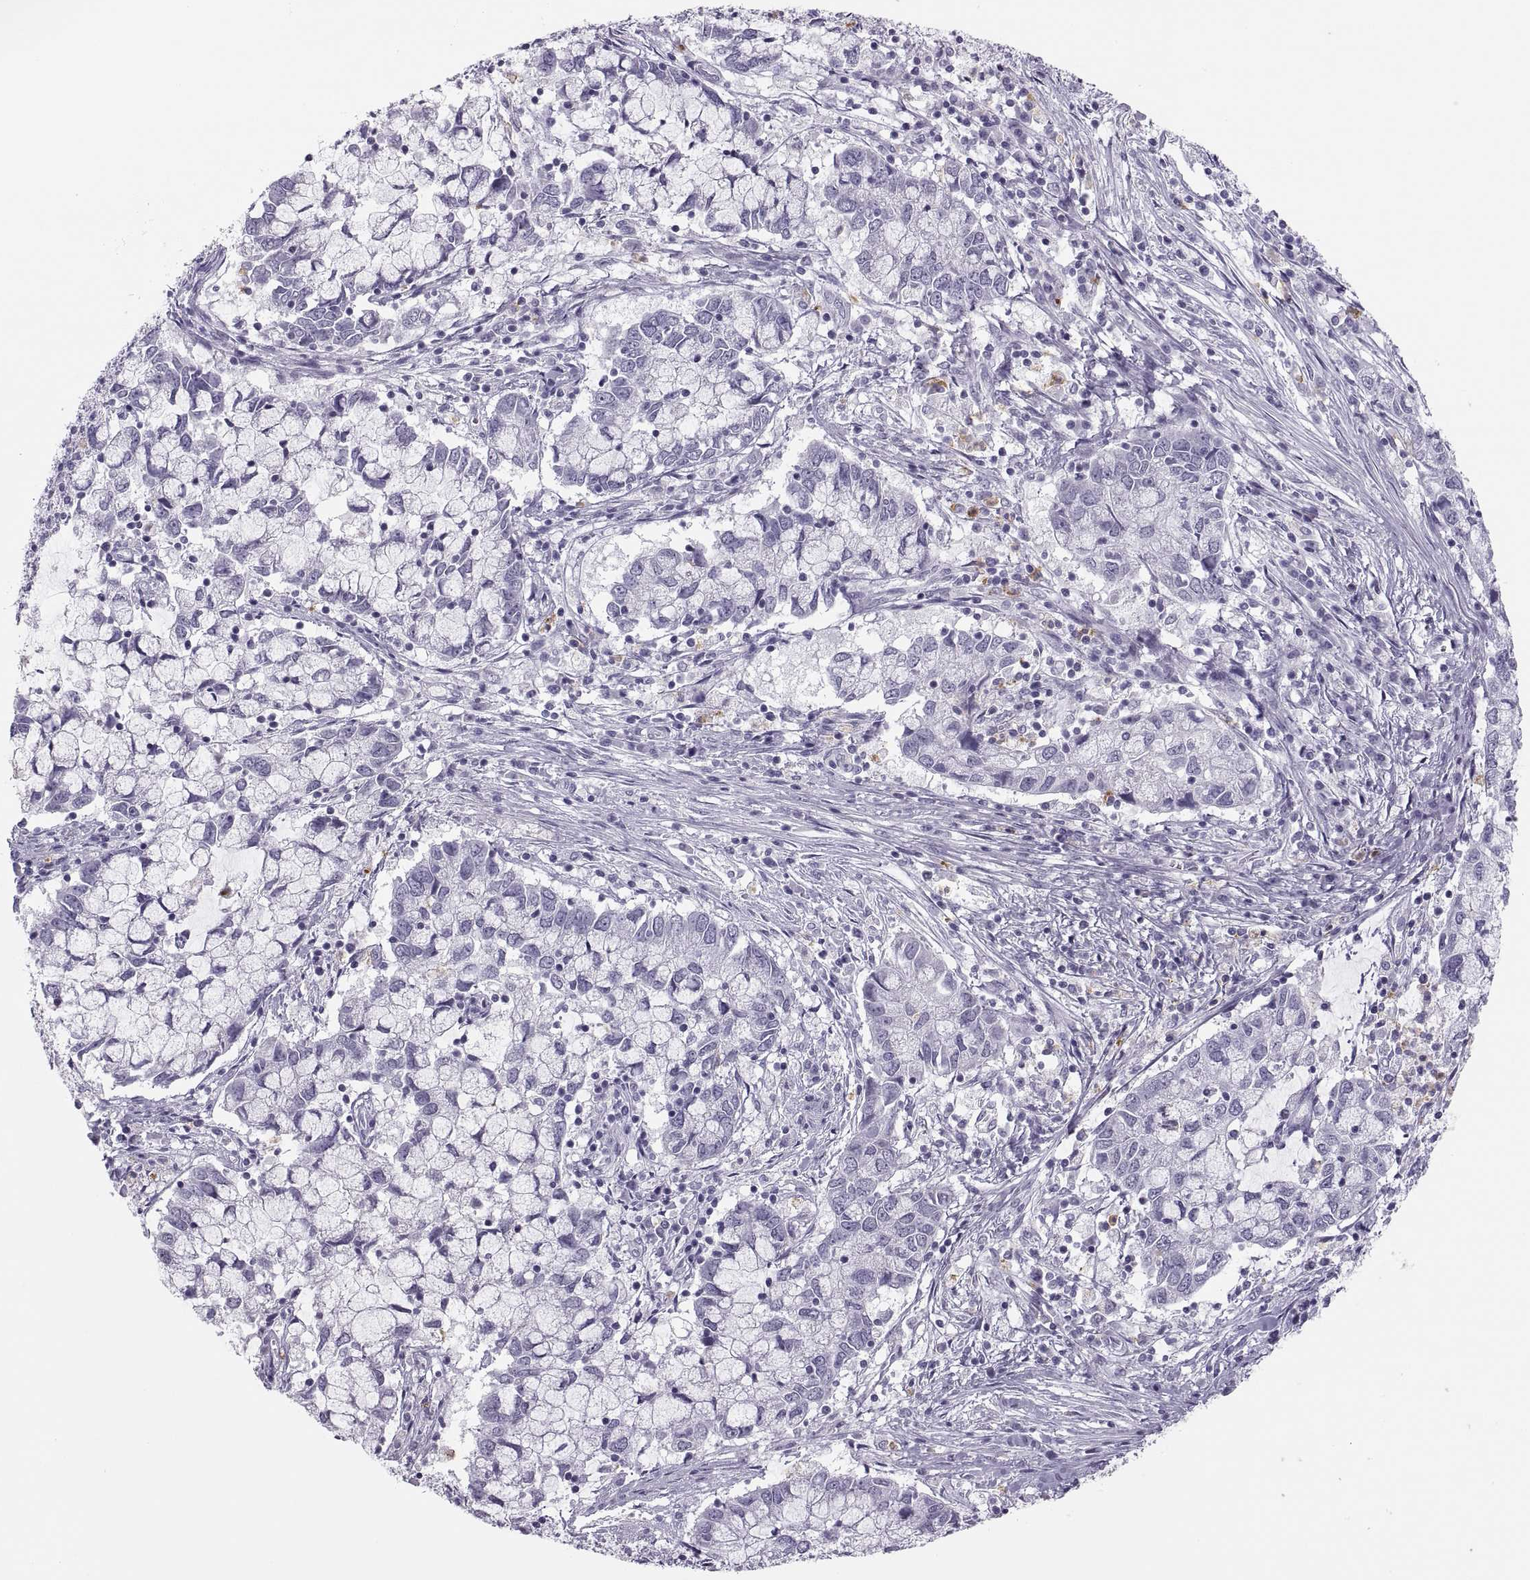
{"staining": {"intensity": "negative", "quantity": "none", "location": "none"}, "tissue": "cervical cancer", "cell_type": "Tumor cells", "image_type": "cancer", "snomed": [{"axis": "morphology", "description": "Adenocarcinoma, NOS"}, {"axis": "topography", "description": "Cervix"}], "caption": "High magnification brightfield microscopy of cervical adenocarcinoma stained with DAB (3,3'-diaminobenzidine) (brown) and counterstained with hematoxylin (blue): tumor cells show no significant staining. The staining is performed using DAB brown chromogen with nuclei counter-stained in using hematoxylin.", "gene": "C3orf22", "patient": {"sex": "female", "age": 40}}